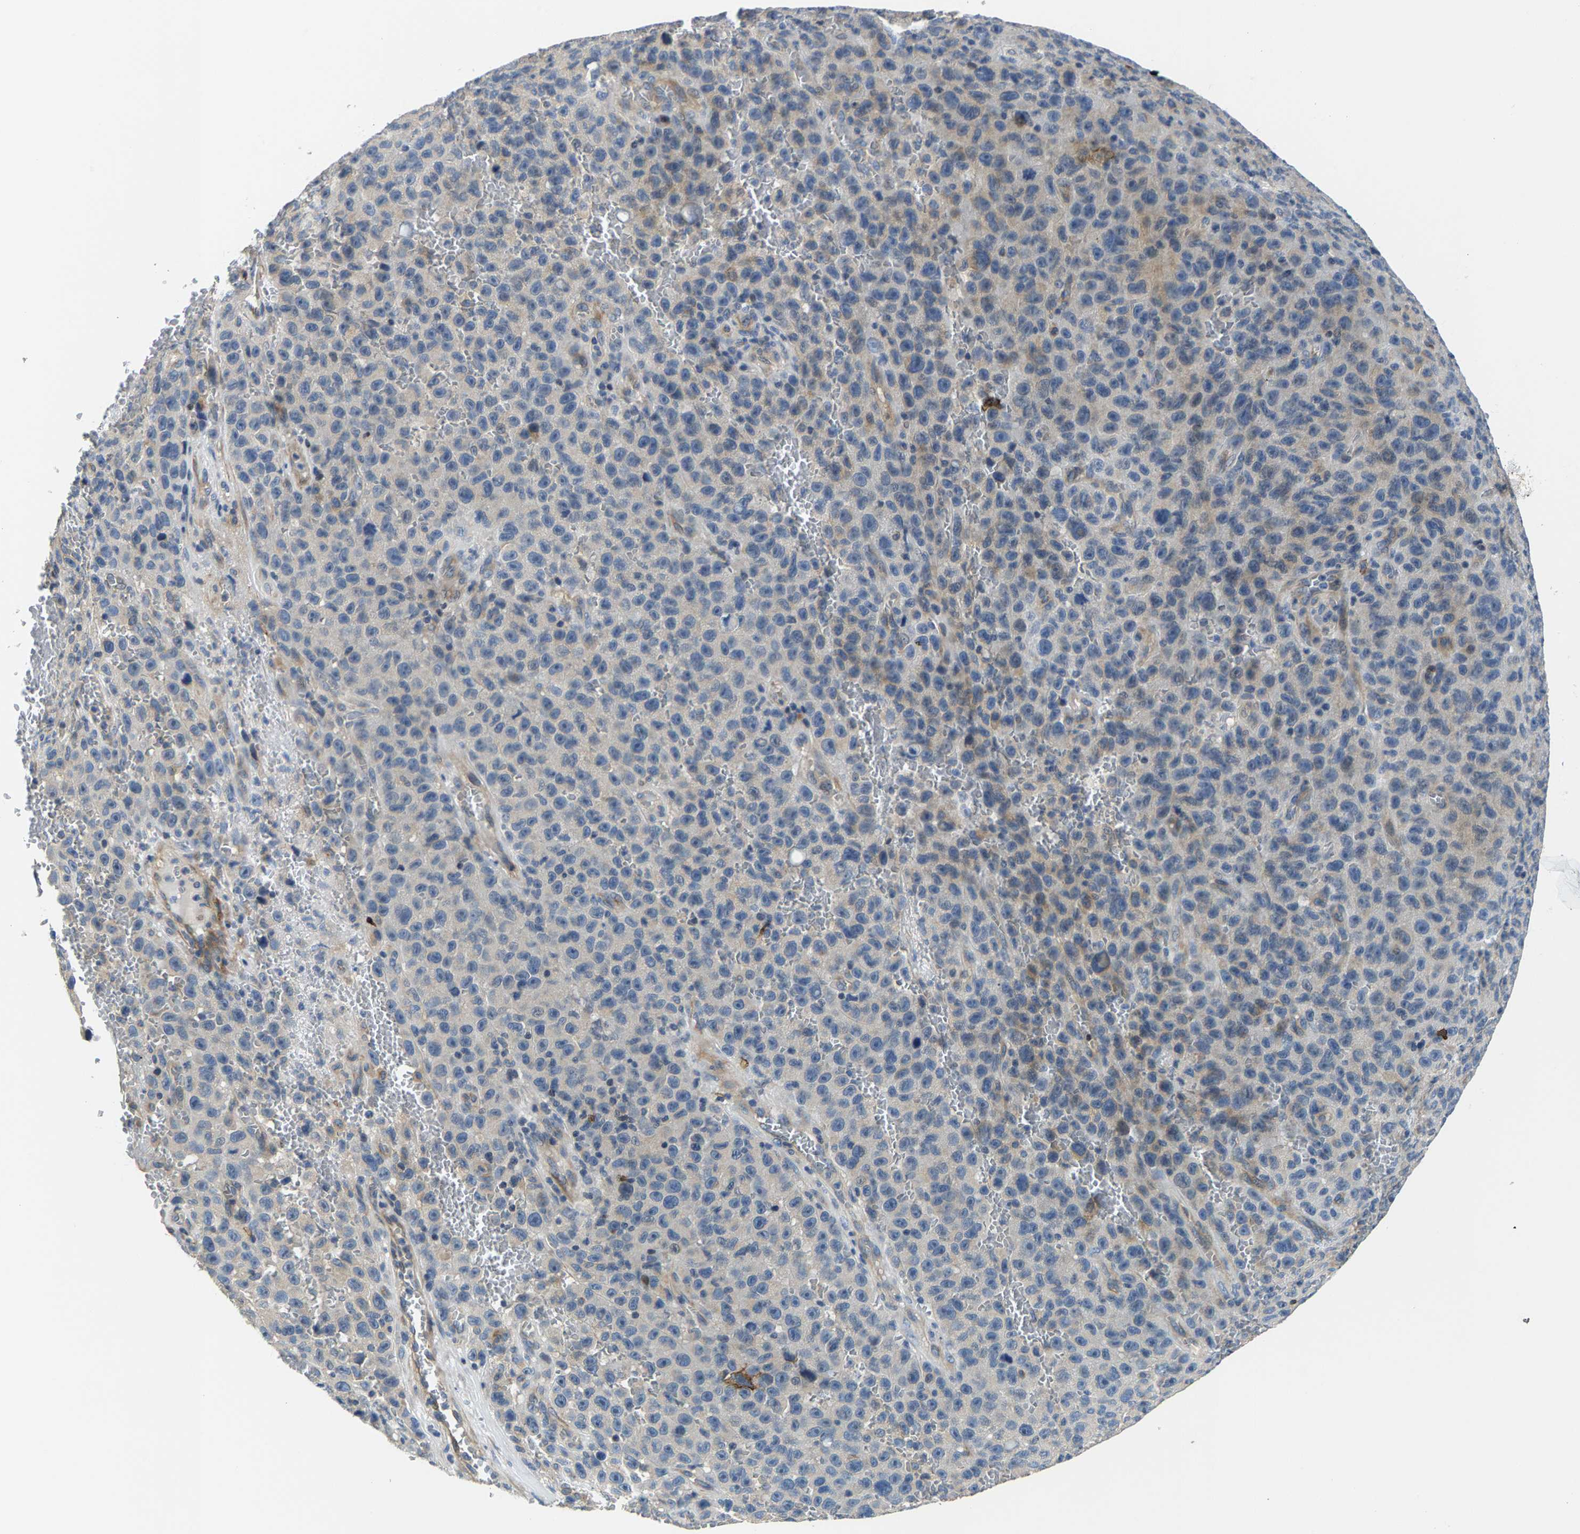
{"staining": {"intensity": "weak", "quantity": "<25%", "location": "cytoplasmic/membranous"}, "tissue": "melanoma", "cell_type": "Tumor cells", "image_type": "cancer", "snomed": [{"axis": "morphology", "description": "Malignant melanoma, NOS"}, {"axis": "topography", "description": "Skin"}], "caption": "Immunohistochemistry micrograph of human melanoma stained for a protein (brown), which exhibits no staining in tumor cells.", "gene": "AGBL3", "patient": {"sex": "female", "age": 82}}